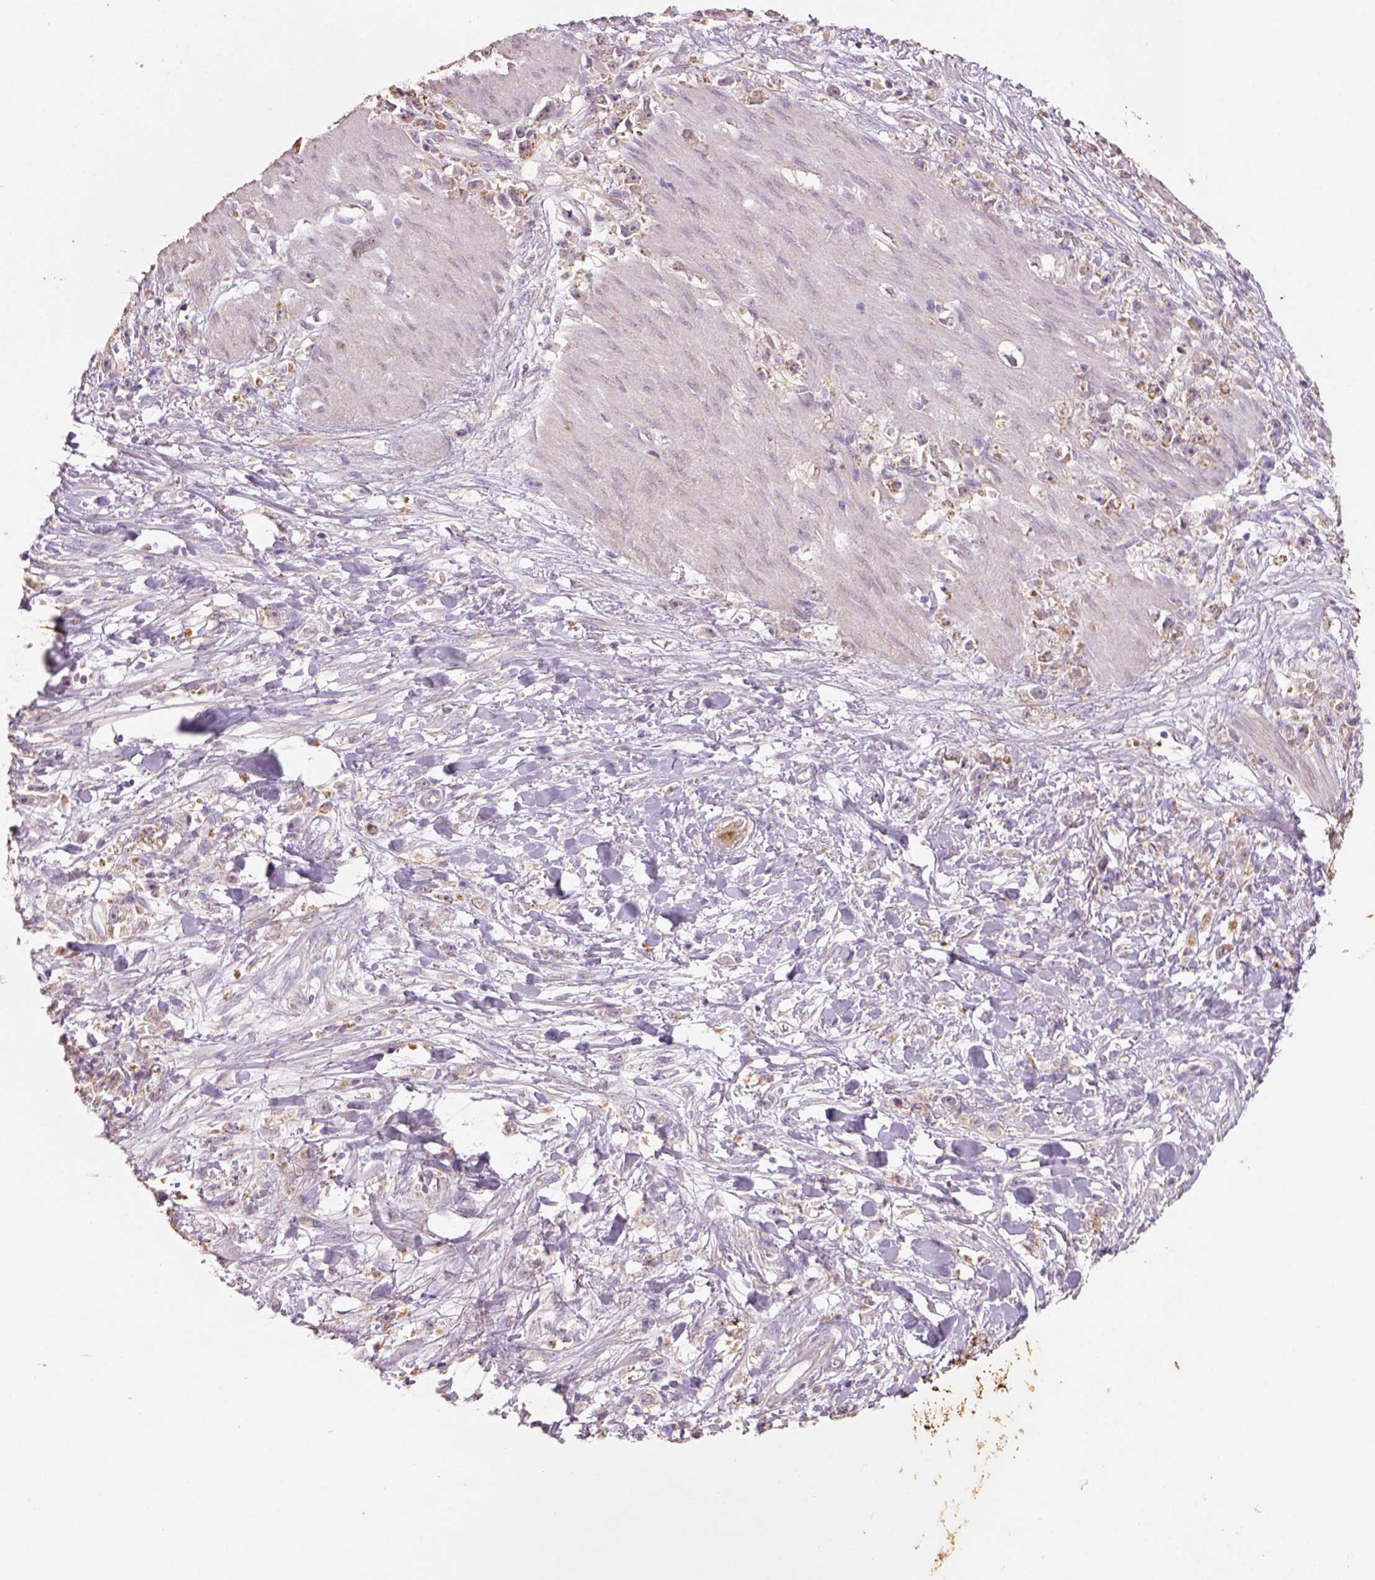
{"staining": {"intensity": "moderate", "quantity": ">75%", "location": "cytoplasmic/membranous"}, "tissue": "stomach cancer", "cell_type": "Tumor cells", "image_type": "cancer", "snomed": [{"axis": "morphology", "description": "Adenocarcinoma, NOS"}, {"axis": "topography", "description": "Stomach"}], "caption": "Adenocarcinoma (stomach) was stained to show a protein in brown. There is medium levels of moderate cytoplasmic/membranous staining in approximately >75% of tumor cells.", "gene": "AP2B1", "patient": {"sex": "female", "age": 59}}